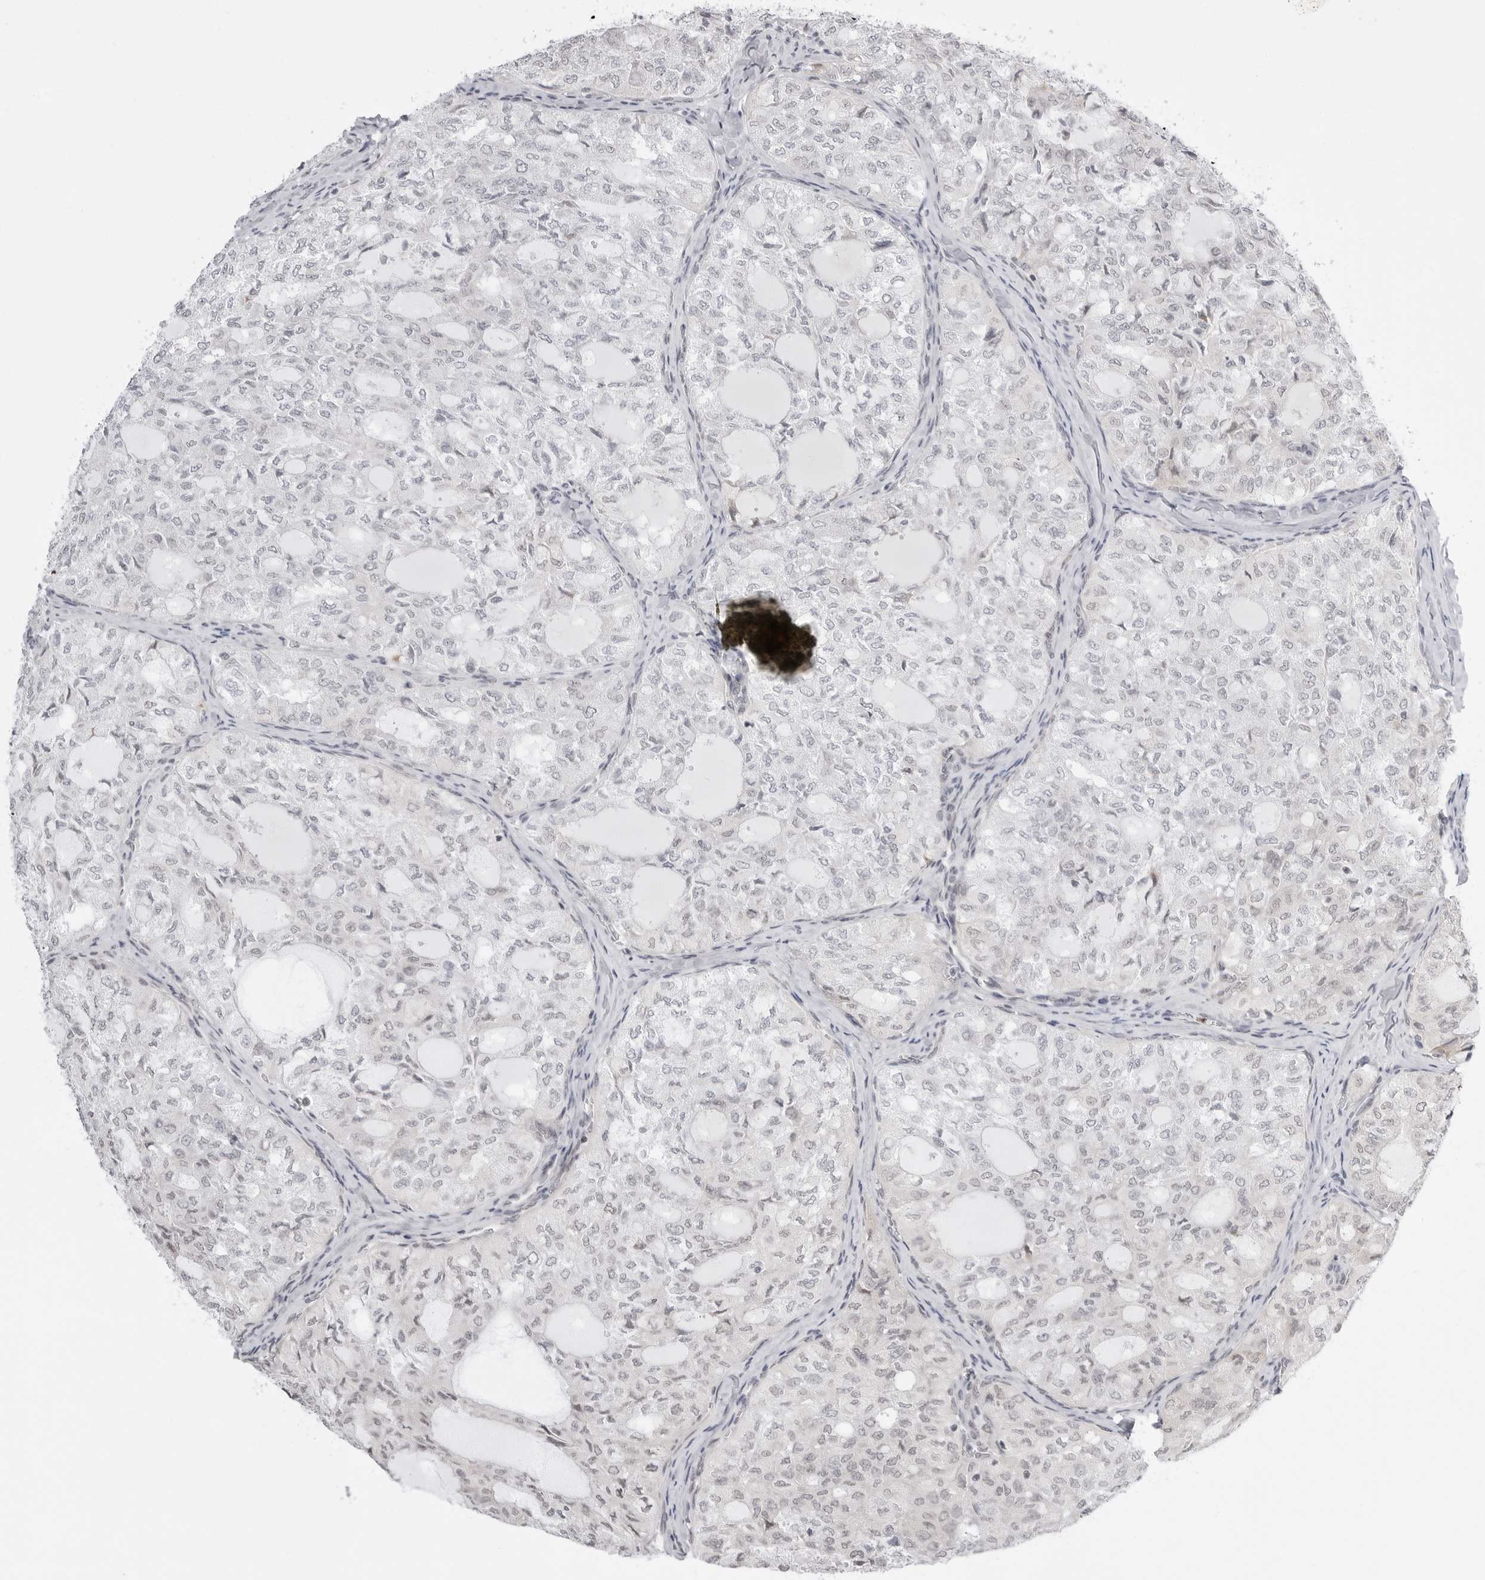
{"staining": {"intensity": "negative", "quantity": "none", "location": "none"}, "tissue": "thyroid cancer", "cell_type": "Tumor cells", "image_type": "cancer", "snomed": [{"axis": "morphology", "description": "Follicular adenoma carcinoma, NOS"}, {"axis": "topography", "description": "Thyroid gland"}], "caption": "This is an IHC histopathology image of thyroid cancer. There is no expression in tumor cells.", "gene": "PPP2R5C", "patient": {"sex": "male", "age": 75}}